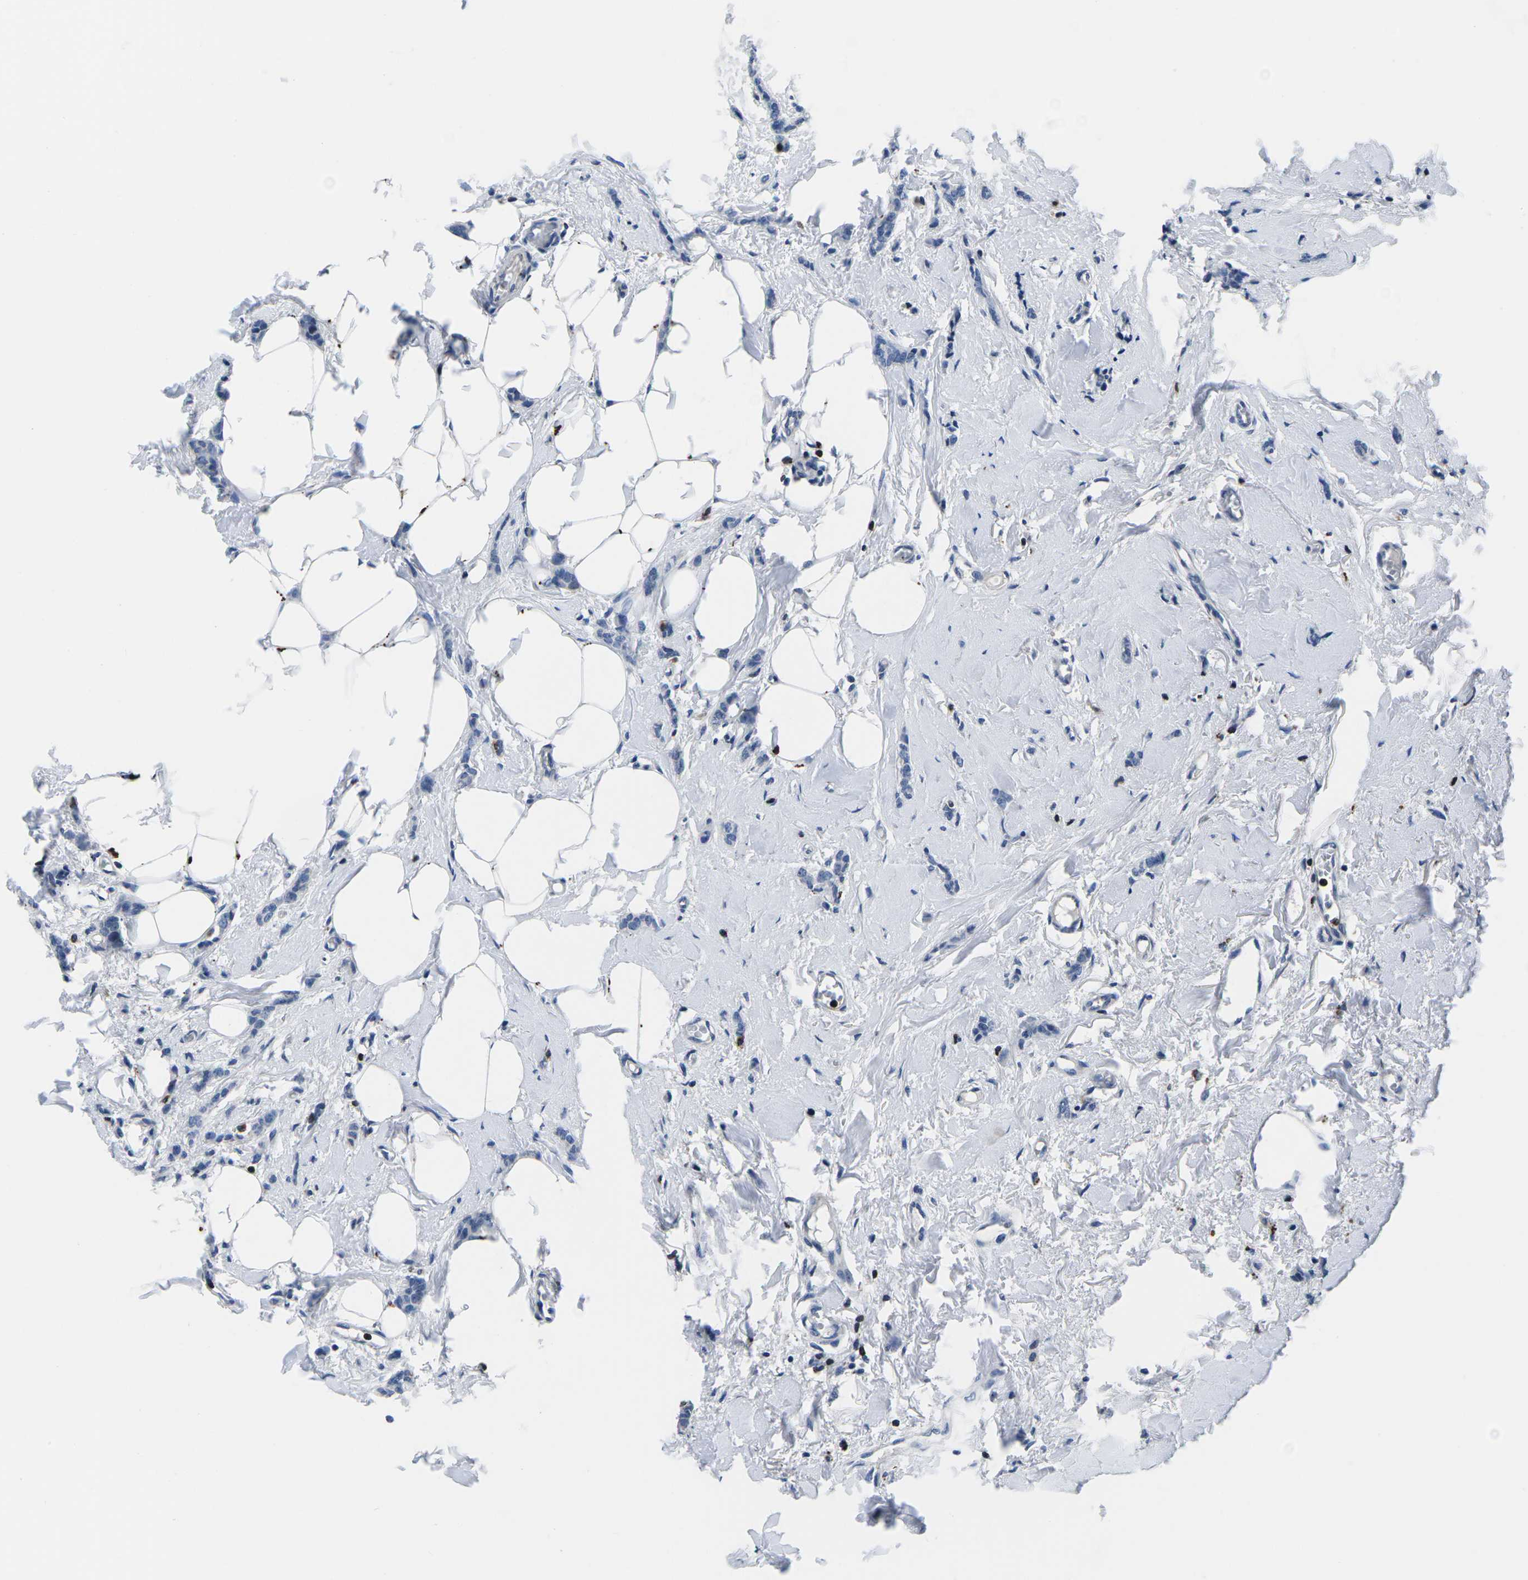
{"staining": {"intensity": "negative", "quantity": "none", "location": "none"}, "tissue": "breast cancer", "cell_type": "Tumor cells", "image_type": "cancer", "snomed": [{"axis": "morphology", "description": "Lobular carcinoma"}, {"axis": "topography", "description": "Skin"}, {"axis": "topography", "description": "Breast"}], "caption": "An immunohistochemistry (IHC) photomicrograph of breast cancer is shown. There is no staining in tumor cells of breast cancer. Brightfield microscopy of IHC stained with DAB (3,3'-diaminobenzidine) (brown) and hematoxylin (blue), captured at high magnification.", "gene": "CTSW", "patient": {"sex": "female", "age": 46}}